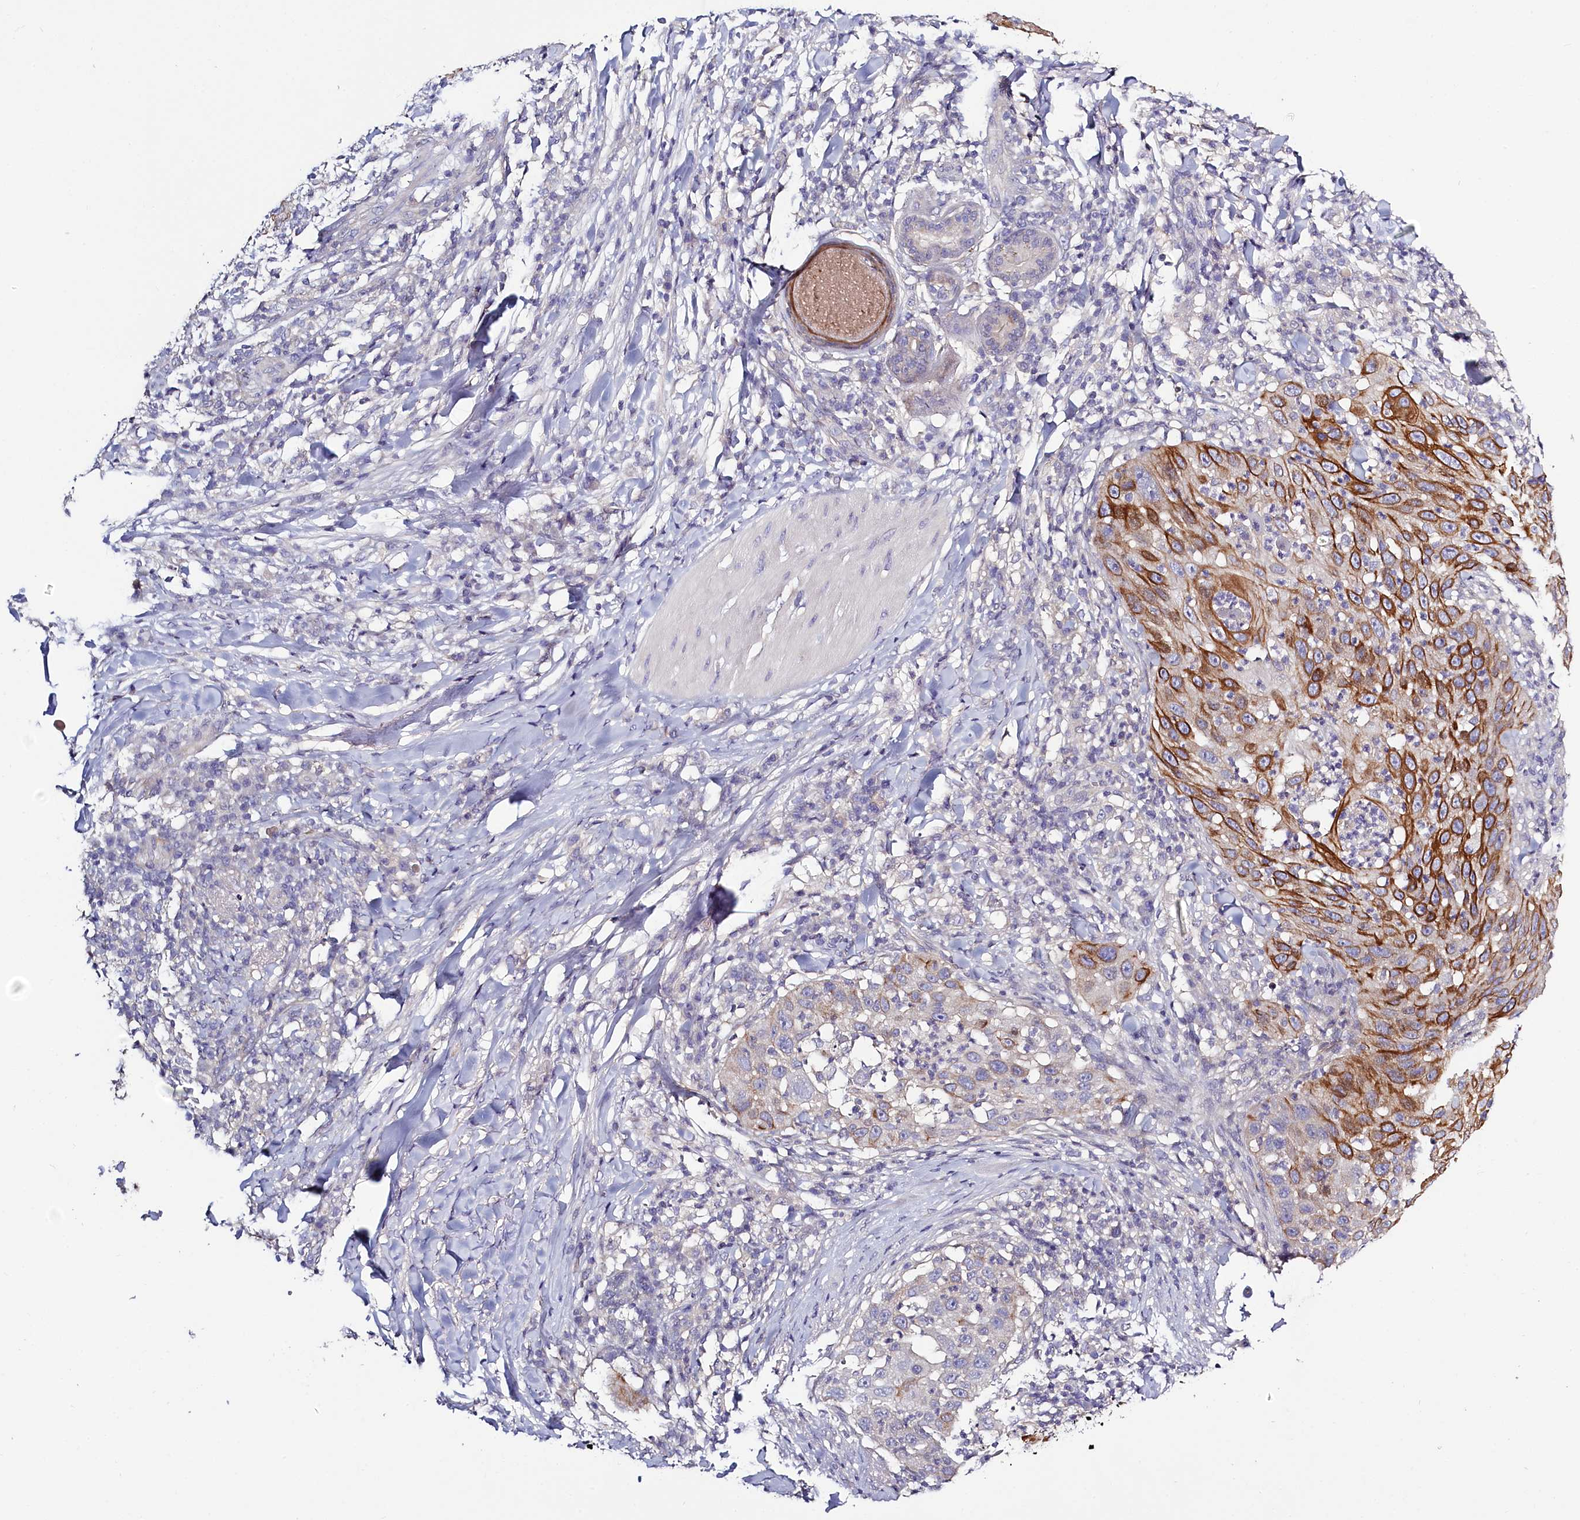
{"staining": {"intensity": "strong", "quantity": "25%-75%", "location": "cytoplasmic/membranous"}, "tissue": "skin cancer", "cell_type": "Tumor cells", "image_type": "cancer", "snomed": [{"axis": "morphology", "description": "Squamous cell carcinoma, NOS"}, {"axis": "topography", "description": "Skin"}], "caption": "Immunohistochemical staining of human skin cancer (squamous cell carcinoma) reveals high levels of strong cytoplasmic/membranous expression in about 25%-75% of tumor cells.", "gene": "PDE6D", "patient": {"sex": "female", "age": 44}}